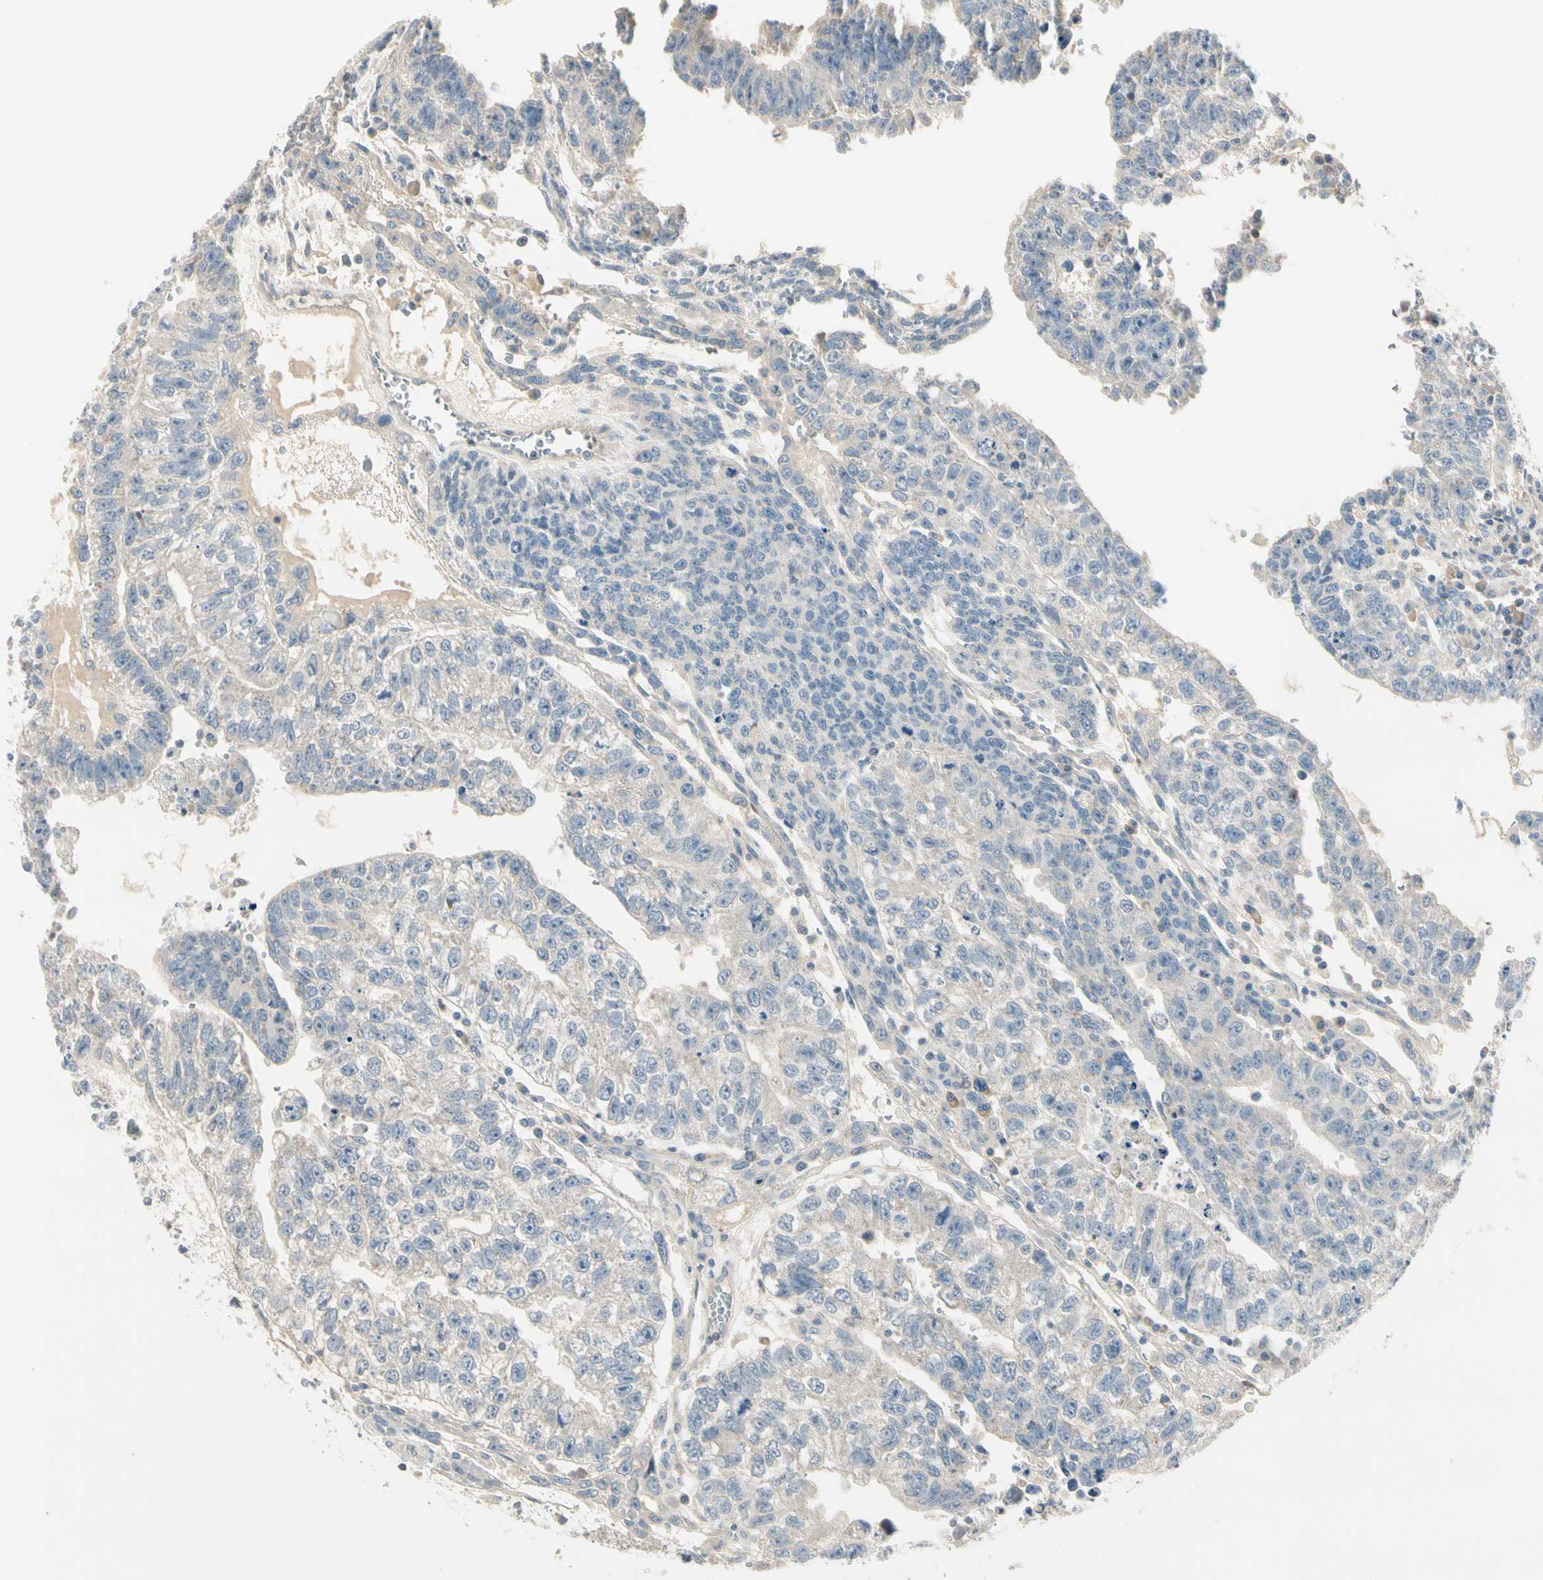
{"staining": {"intensity": "weak", "quantity": "<25%", "location": "cytoplasmic/membranous"}, "tissue": "testis cancer", "cell_type": "Tumor cells", "image_type": "cancer", "snomed": [{"axis": "morphology", "description": "Seminoma, NOS"}, {"axis": "morphology", "description": "Carcinoma, Embryonal, NOS"}, {"axis": "topography", "description": "Testis"}], "caption": "There is no significant staining in tumor cells of testis cancer.", "gene": "GPR153", "patient": {"sex": "male", "age": 52}}